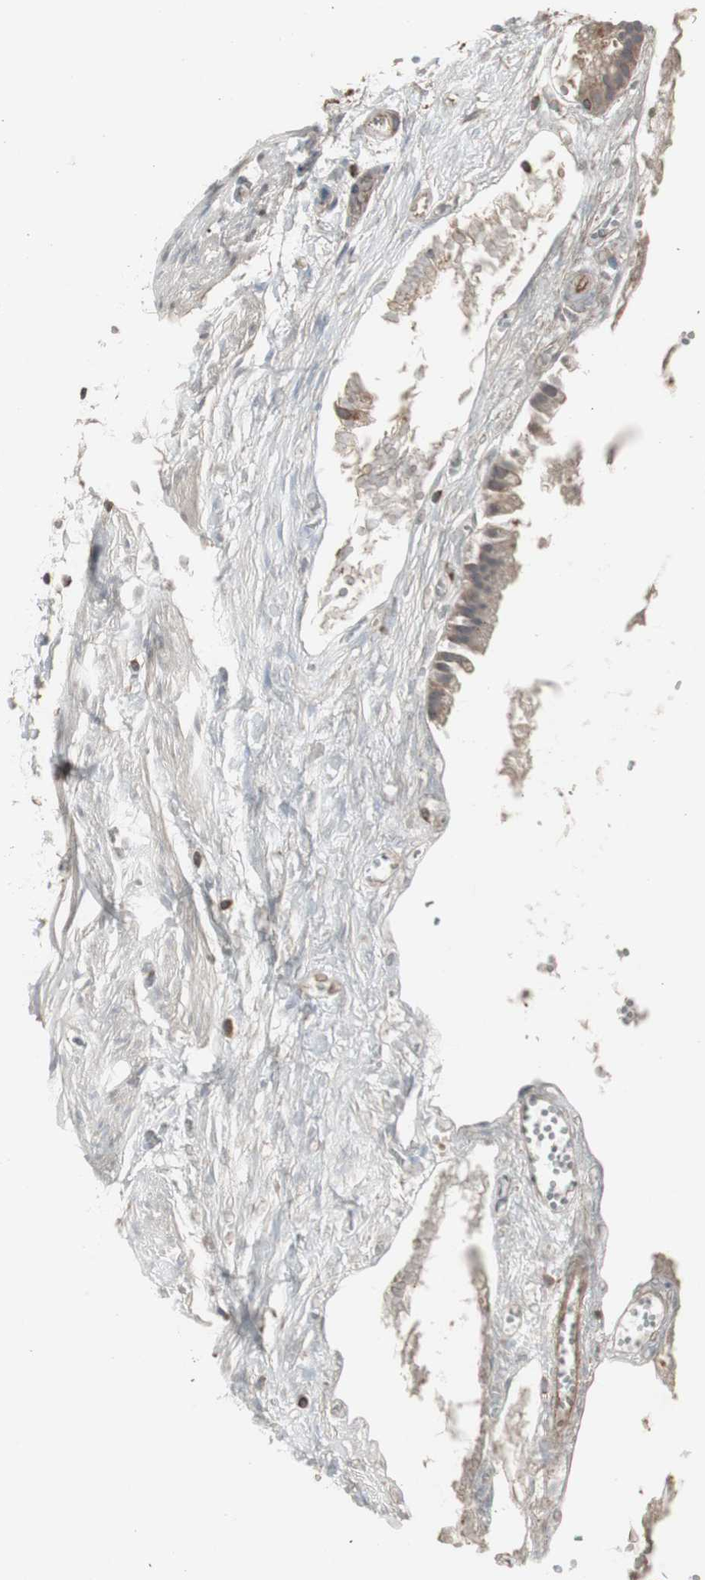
{"staining": {"intensity": "negative", "quantity": "none", "location": "none"}, "tissue": "gallbladder", "cell_type": "Glandular cells", "image_type": "normal", "snomed": [{"axis": "morphology", "description": "Normal tissue, NOS"}, {"axis": "topography", "description": "Gallbladder"}], "caption": "Human gallbladder stained for a protein using immunohistochemistry displays no positivity in glandular cells.", "gene": "ATP2B2", "patient": {"sex": "female", "age": 63}}